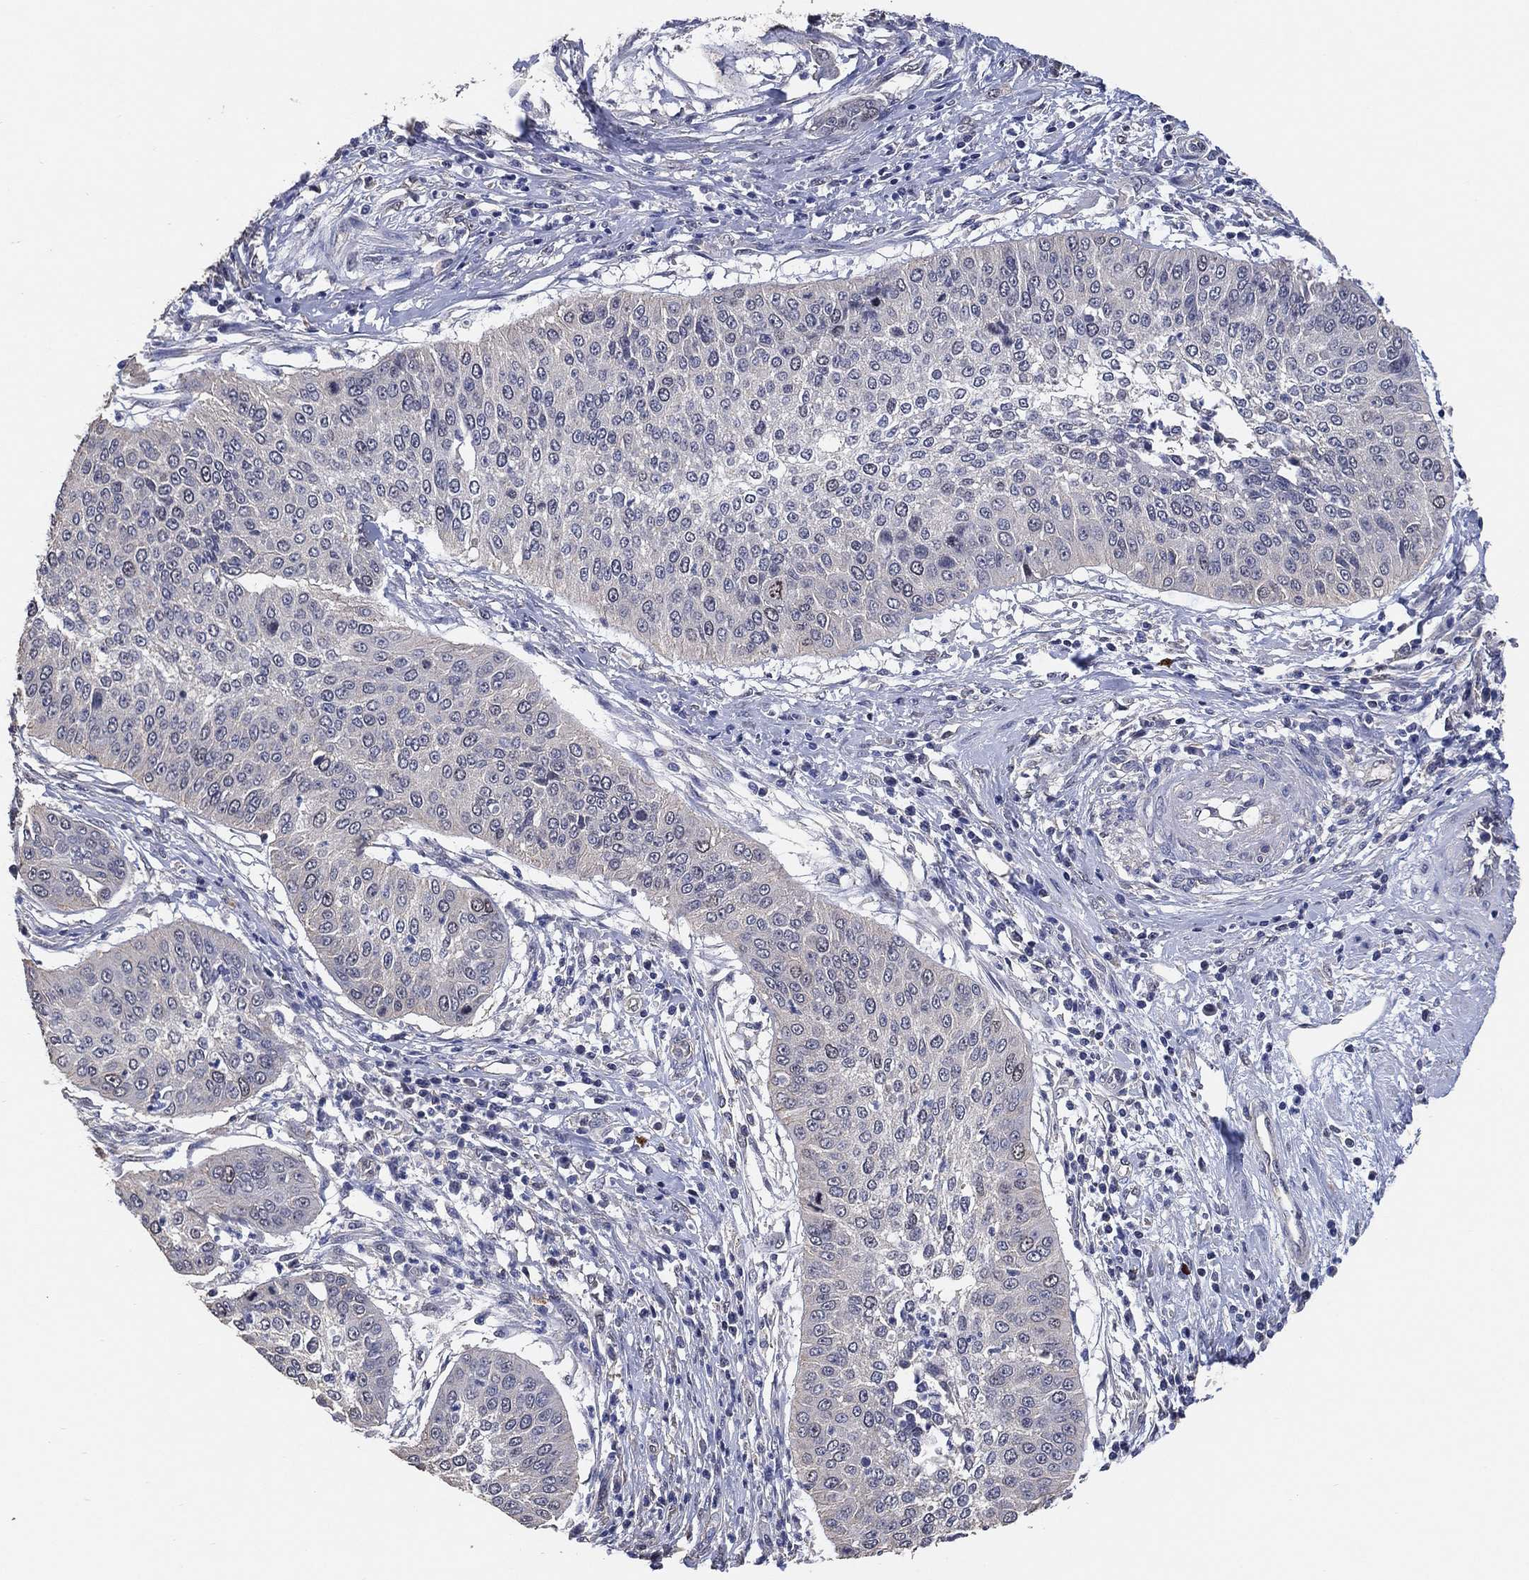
{"staining": {"intensity": "negative", "quantity": "none", "location": "none"}, "tissue": "cervical cancer", "cell_type": "Tumor cells", "image_type": "cancer", "snomed": [{"axis": "morphology", "description": "Normal tissue, NOS"}, {"axis": "morphology", "description": "Squamous cell carcinoma, NOS"}, {"axis": "topography", "description": "Cervix"}], "caption": "This micrograph is of cervical cancer stained with immunohistochemistry to label a protein in brown with the nuclei are counter-stained blue. There is no staining in tumor cells. (DAB immunohistochemistry (IHC) visualized using brightfield microscopy, high magnification).", "gene": "KLK5", "patient": {"sex": "female", "age": 39}}